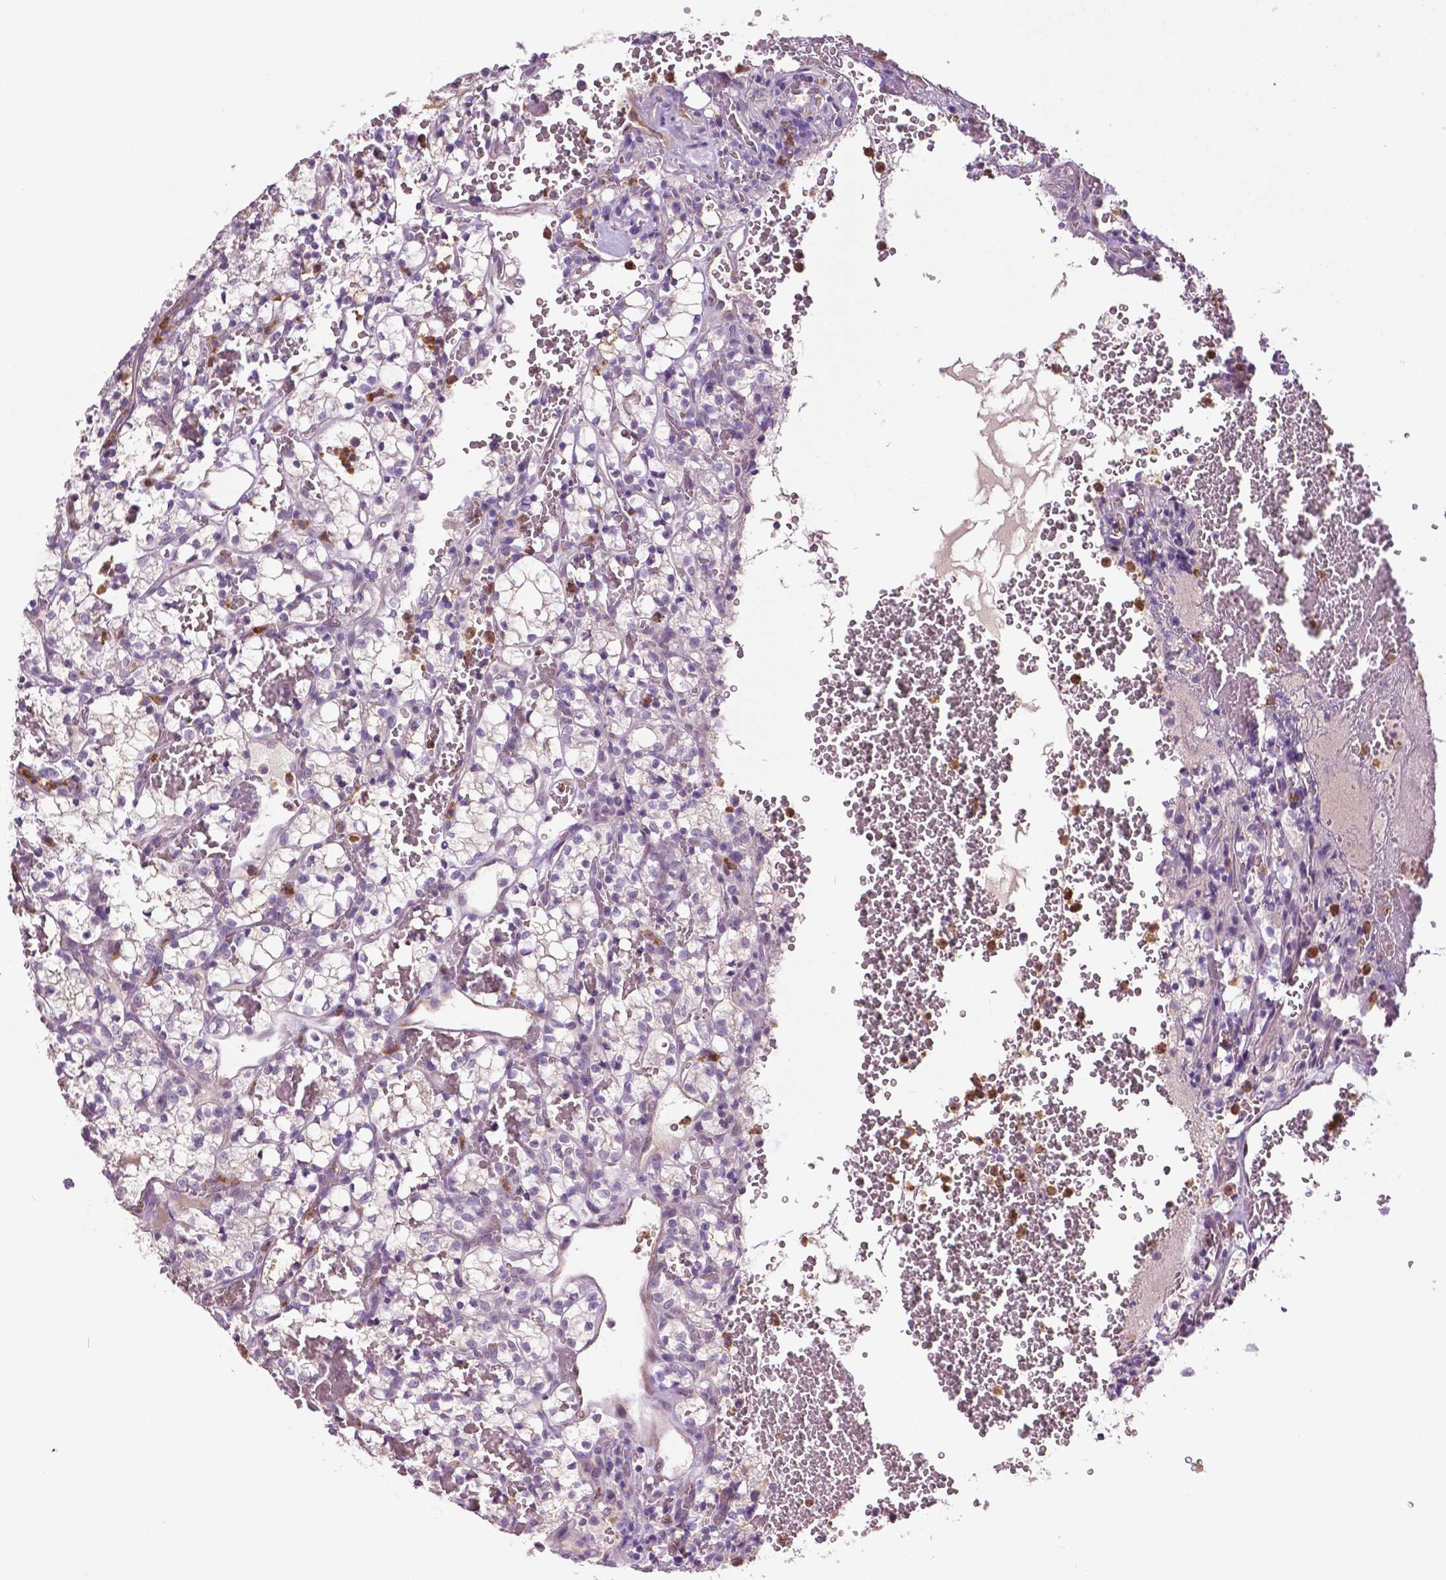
{"staining": {"intensity": "negative", "quantity": "none", "location": "none"}, "tissue": "renal cancer", "cell_type": "Tumor cells", "image_type": "cancer", "snomed": [{"axis": "morphology", "description": "Adenocarcinoma, NOS"}, {"axis": "topography", "description": "Kidney"}], "caption": "DAB (3,3'-diaminobenzidine) immunohistochemical staining of renal cancer (adenocarcinoma) demonstrates no significant positivity in tumor cells.", "gene": "PTPN5", "patient": {"sex": "female", "age": 69}}